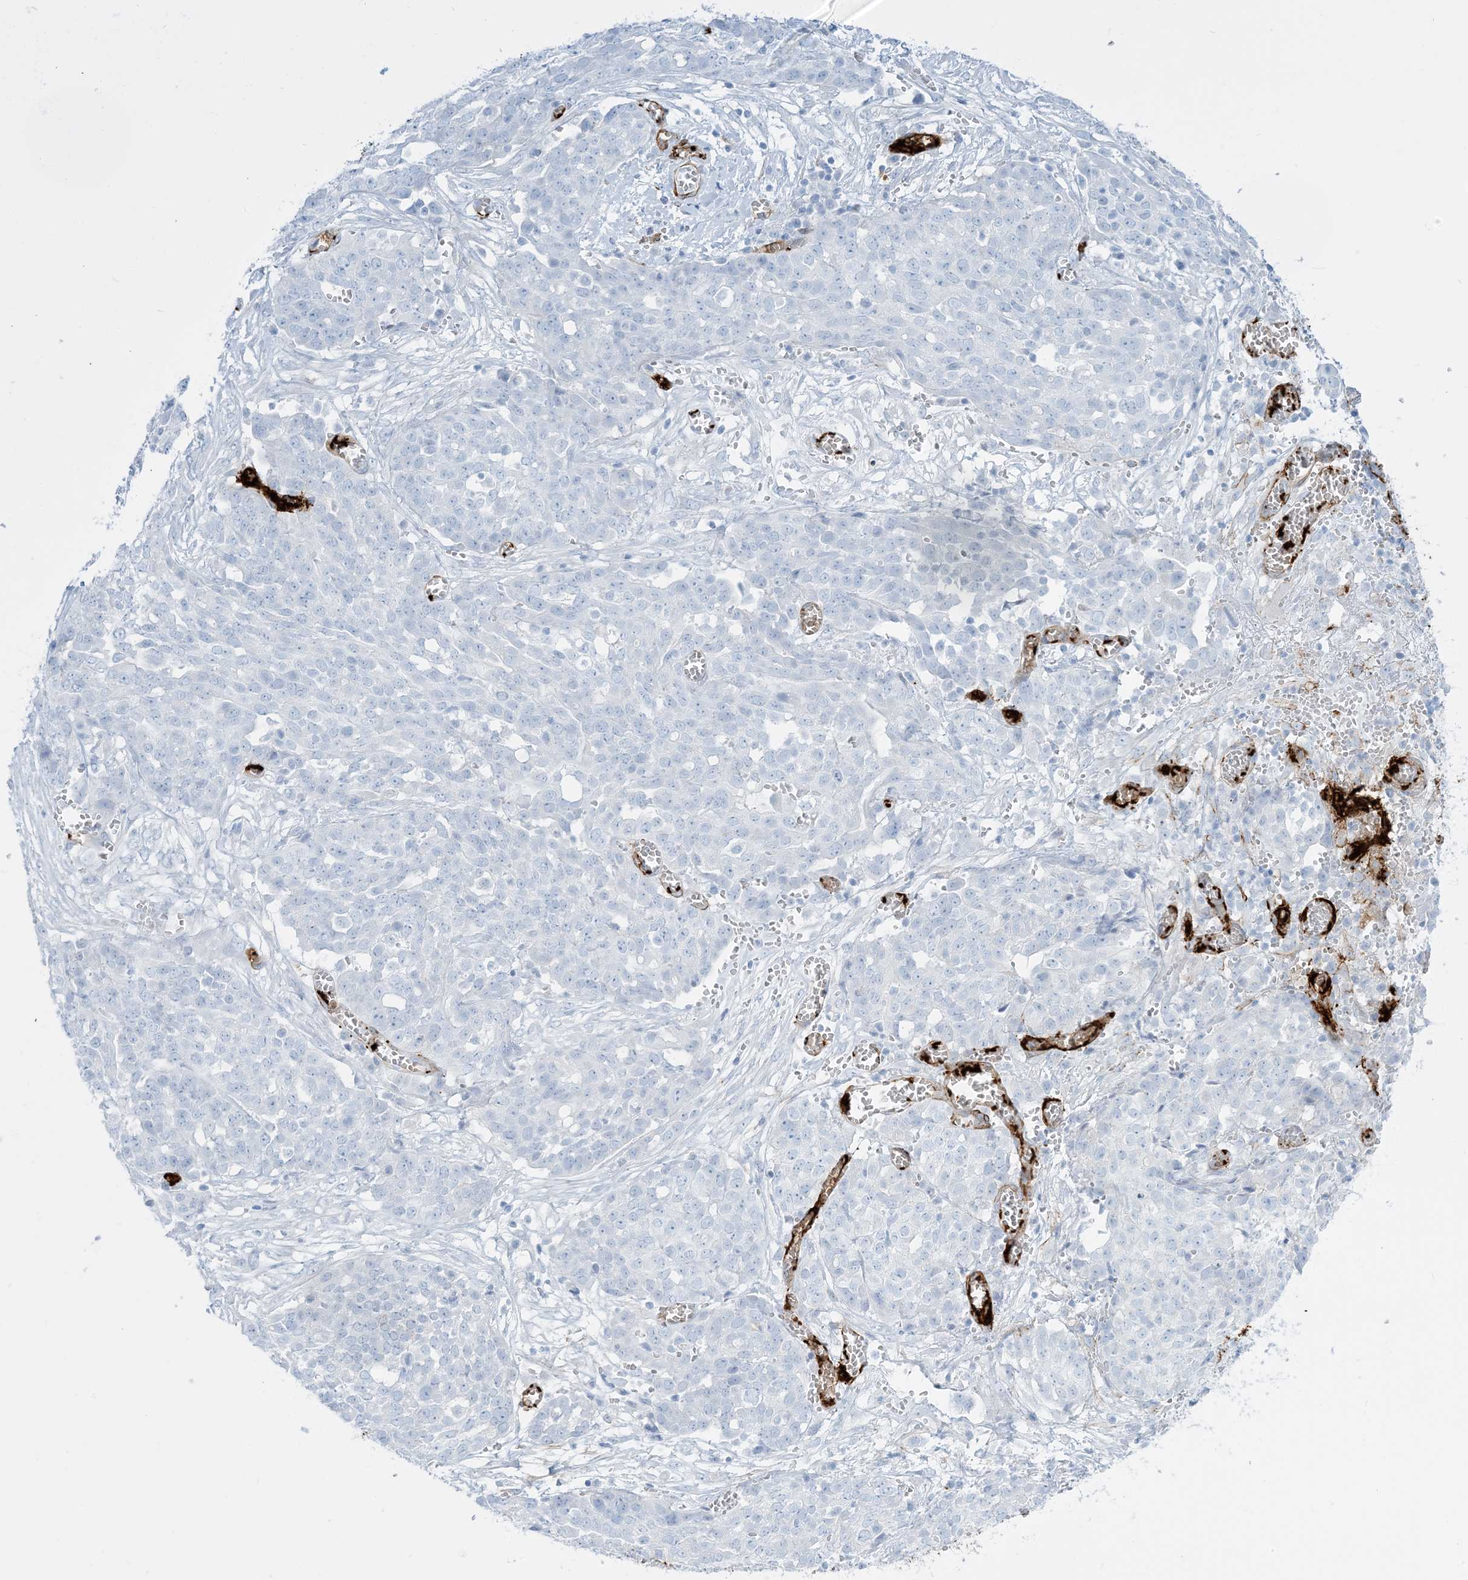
{"staining": {"intensity": "negative", "quantity": "none", "location": "none"}, "tissue": "ovarian cancer", "cell_type": "Tumor cells", "image_type": "cancer", "snomed": [{"axis": "morphology", "description": "Cystadenocarcinoma, serous, NOS"}, {"axis": "topography", "description": "Soft tissue"}, {"axis": "topography", "description": "Ovary"}], "caption": "Photomicrograph shows no significant protein positivity in tumor cells of serous cystadenocarcinoma (ovarian). The staining was performed using DAB to visualize the protein expression in brown, while the nuclei were stained in blue with hematoxylin (Magnification: 20x).", "gene": "EPS8L3", "patient": {"sex": "female", "age": 57}}